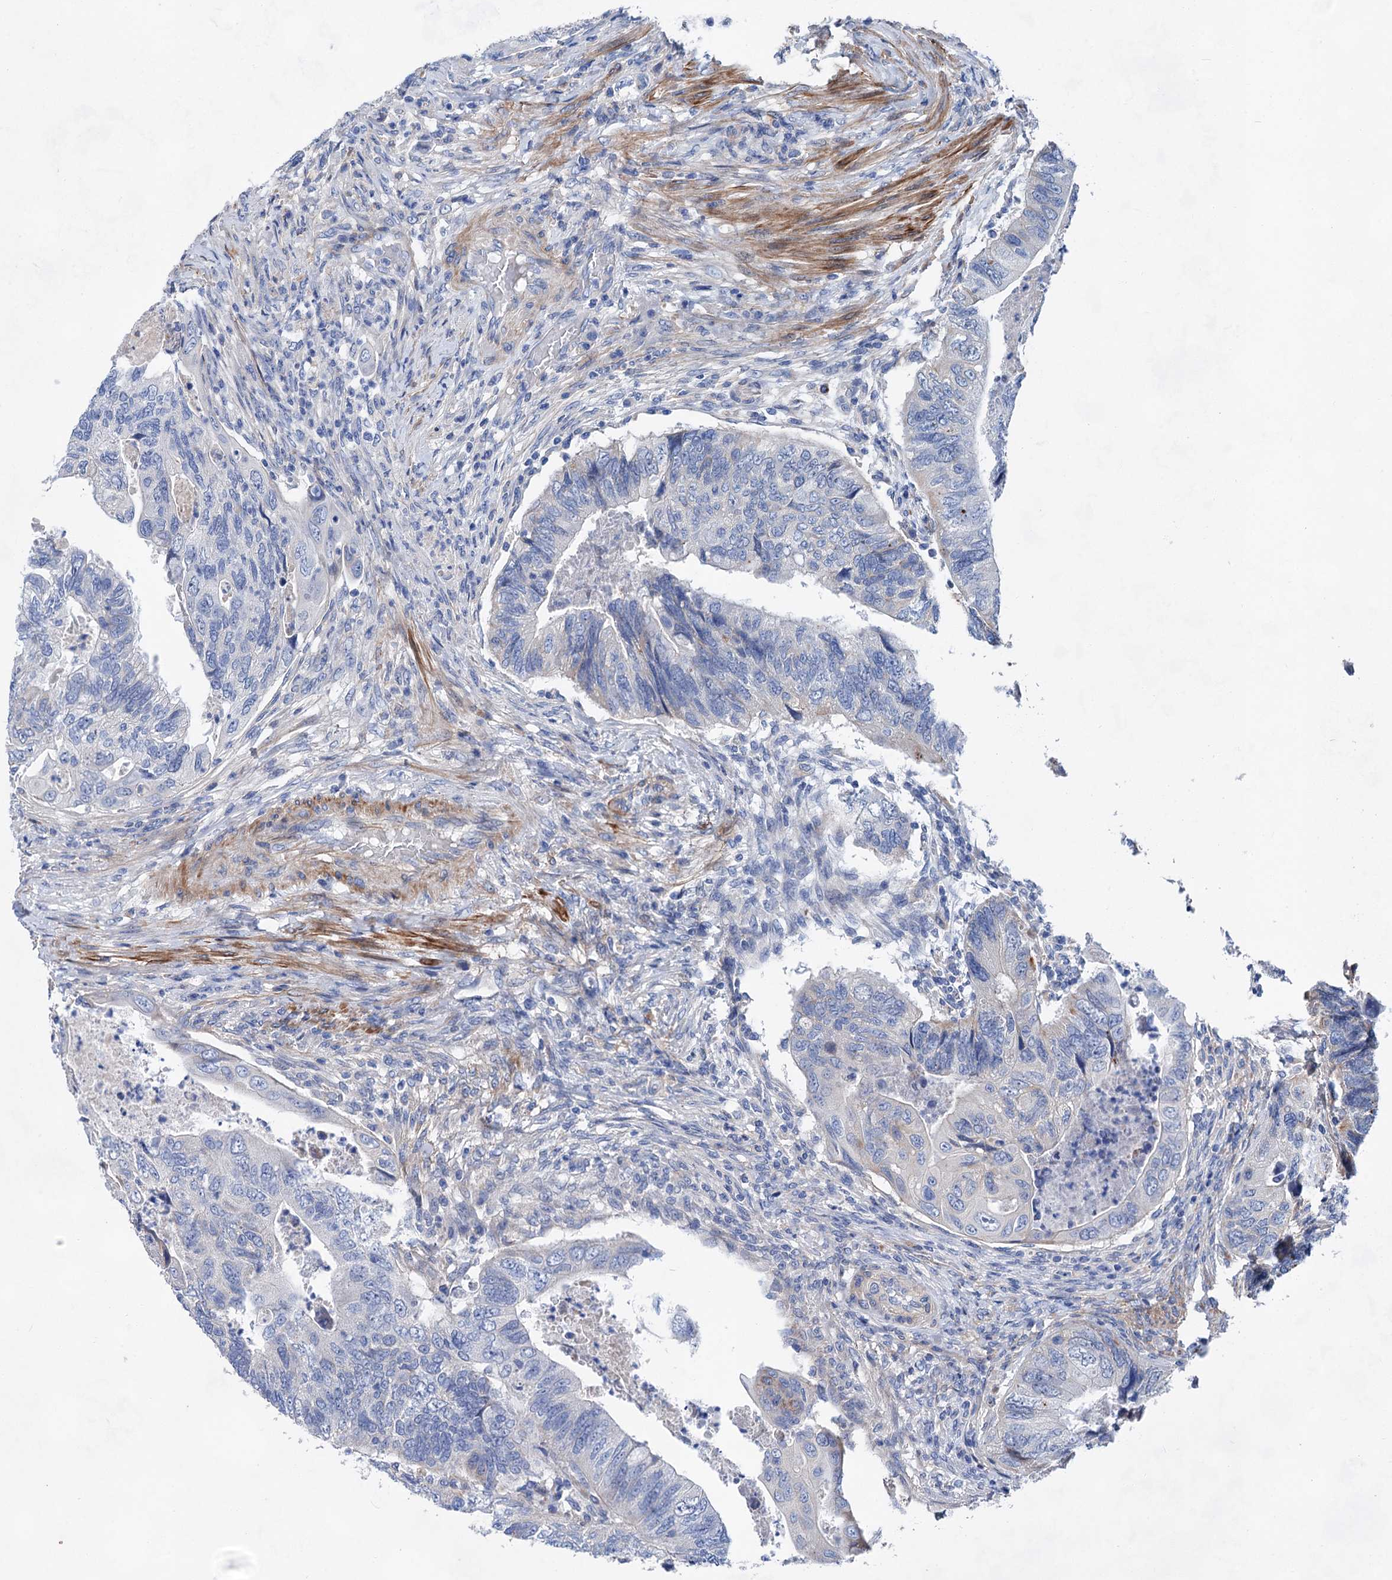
{"staining": {"intensity": "negative", "quantity": "none", "location": "none"}, "tissue": "colorectal cancer", "cell_type": "Tumor cells", "image_type": "cancer", "snomed": [{"axis": "morphology", "description": "Adenocarcinoma, NOS"}, {"axis": "topography", "description": "Rectum"}], "caption": "Colorectal adenocarcinoma was stained to show a protein in brown. There is no significant expression in tumor cells.", "gene": "GPR155", "patient": {"sex": "male", "age": 63}}